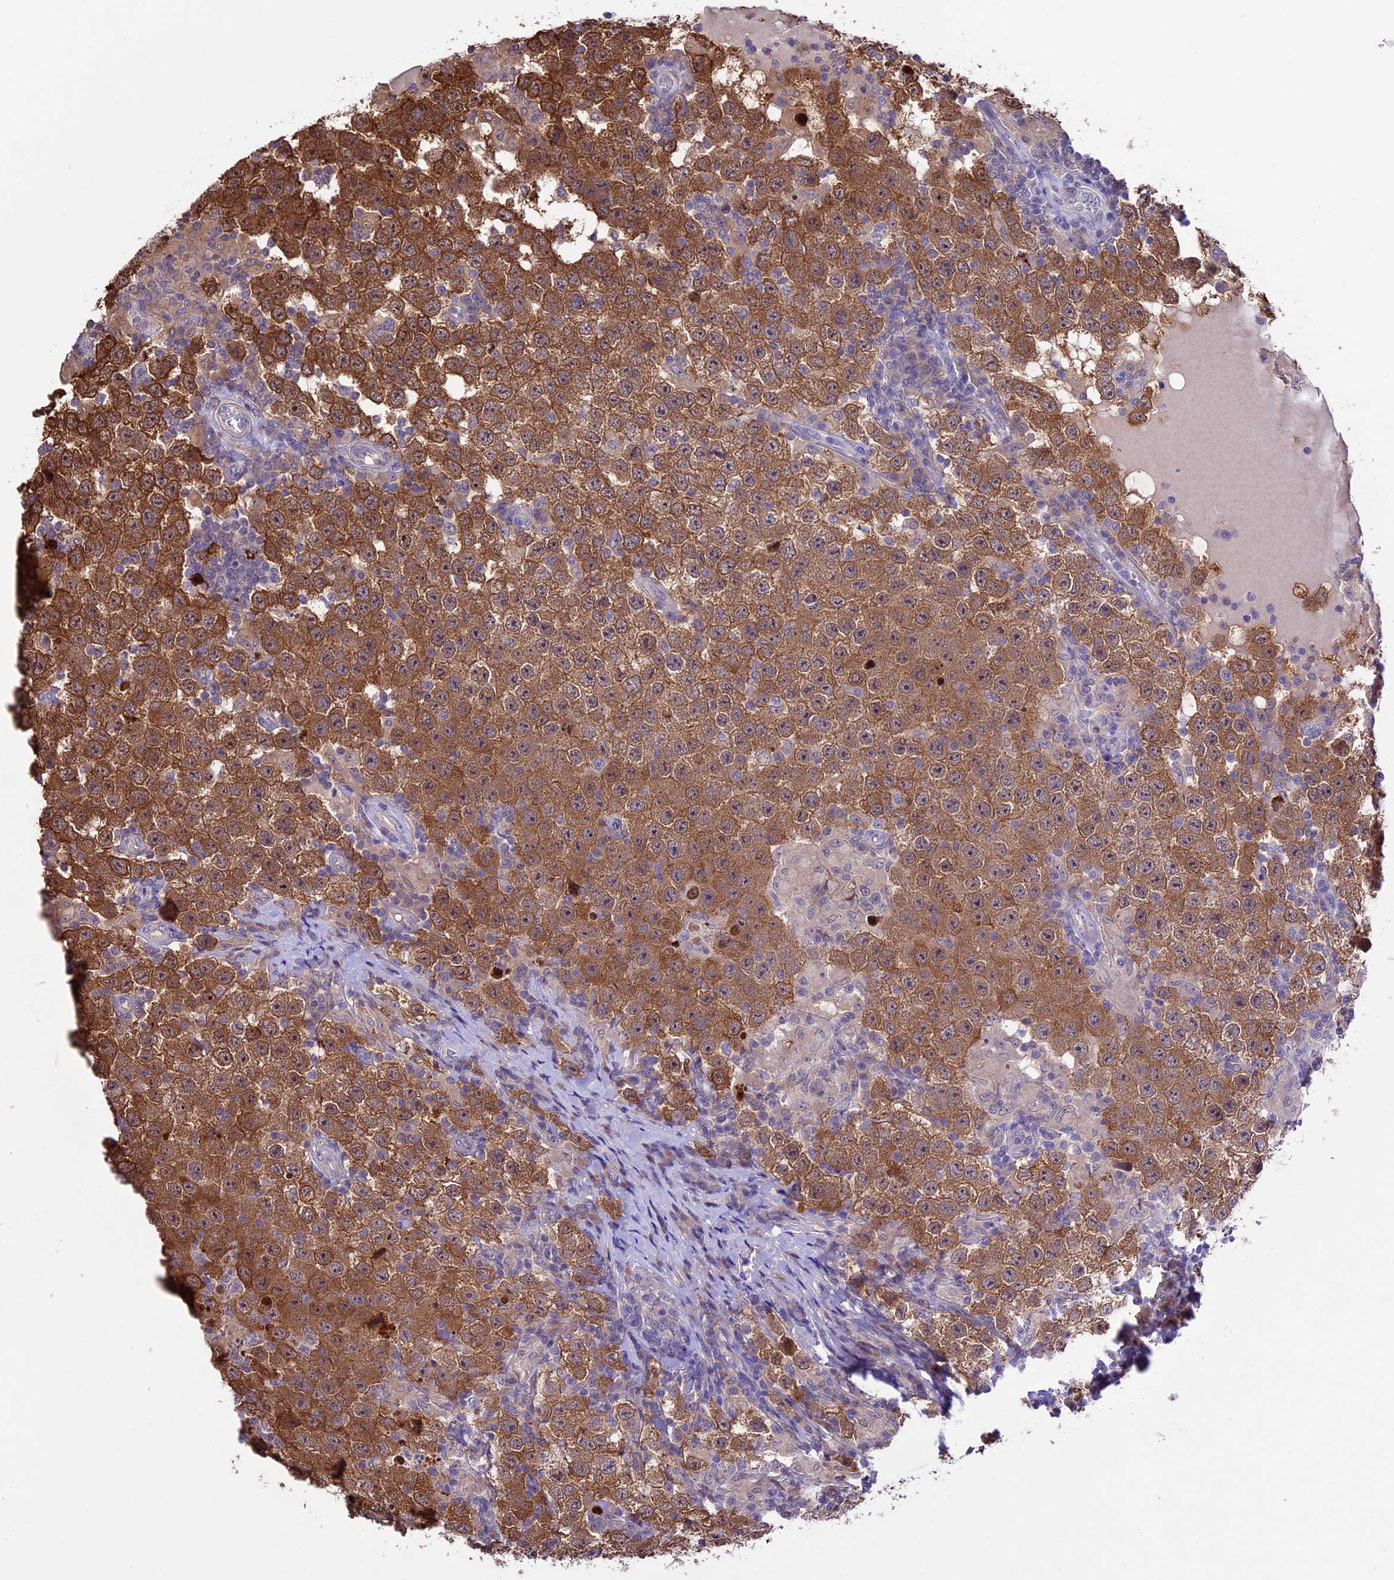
{"staining": {"intensity": "moderate", "quantity": ">75%", "location": "cytoplasmic/membranous"}, "tissue": "testis cancer", "cell_type": "Tumor cells", "image_type": "cancer", "snomed": [{"axis": "morphology", "description": "Normal tissue, NOS"}, {"axis": "morphology", "description": "Urothelial carcinoma, High grade"}, {"axis": "morphology", "description": "Seminoma, NOS"}, {"axis": "morphology", "description": "Carcinoma, Embryonal, NOS"}, {"axis": "topography", "description": "Urinary bladder"}, {"axis": "topography", "description": "Testis"}], "caption": "Immunohistochemical staining of human testis embryonal carcinoma shows medium levels of moderate cytoplasmic/membranous expression in about >75% of tumor cells.", "gene": "XKR7", "patient": {"sex": "male", "age": 41}}